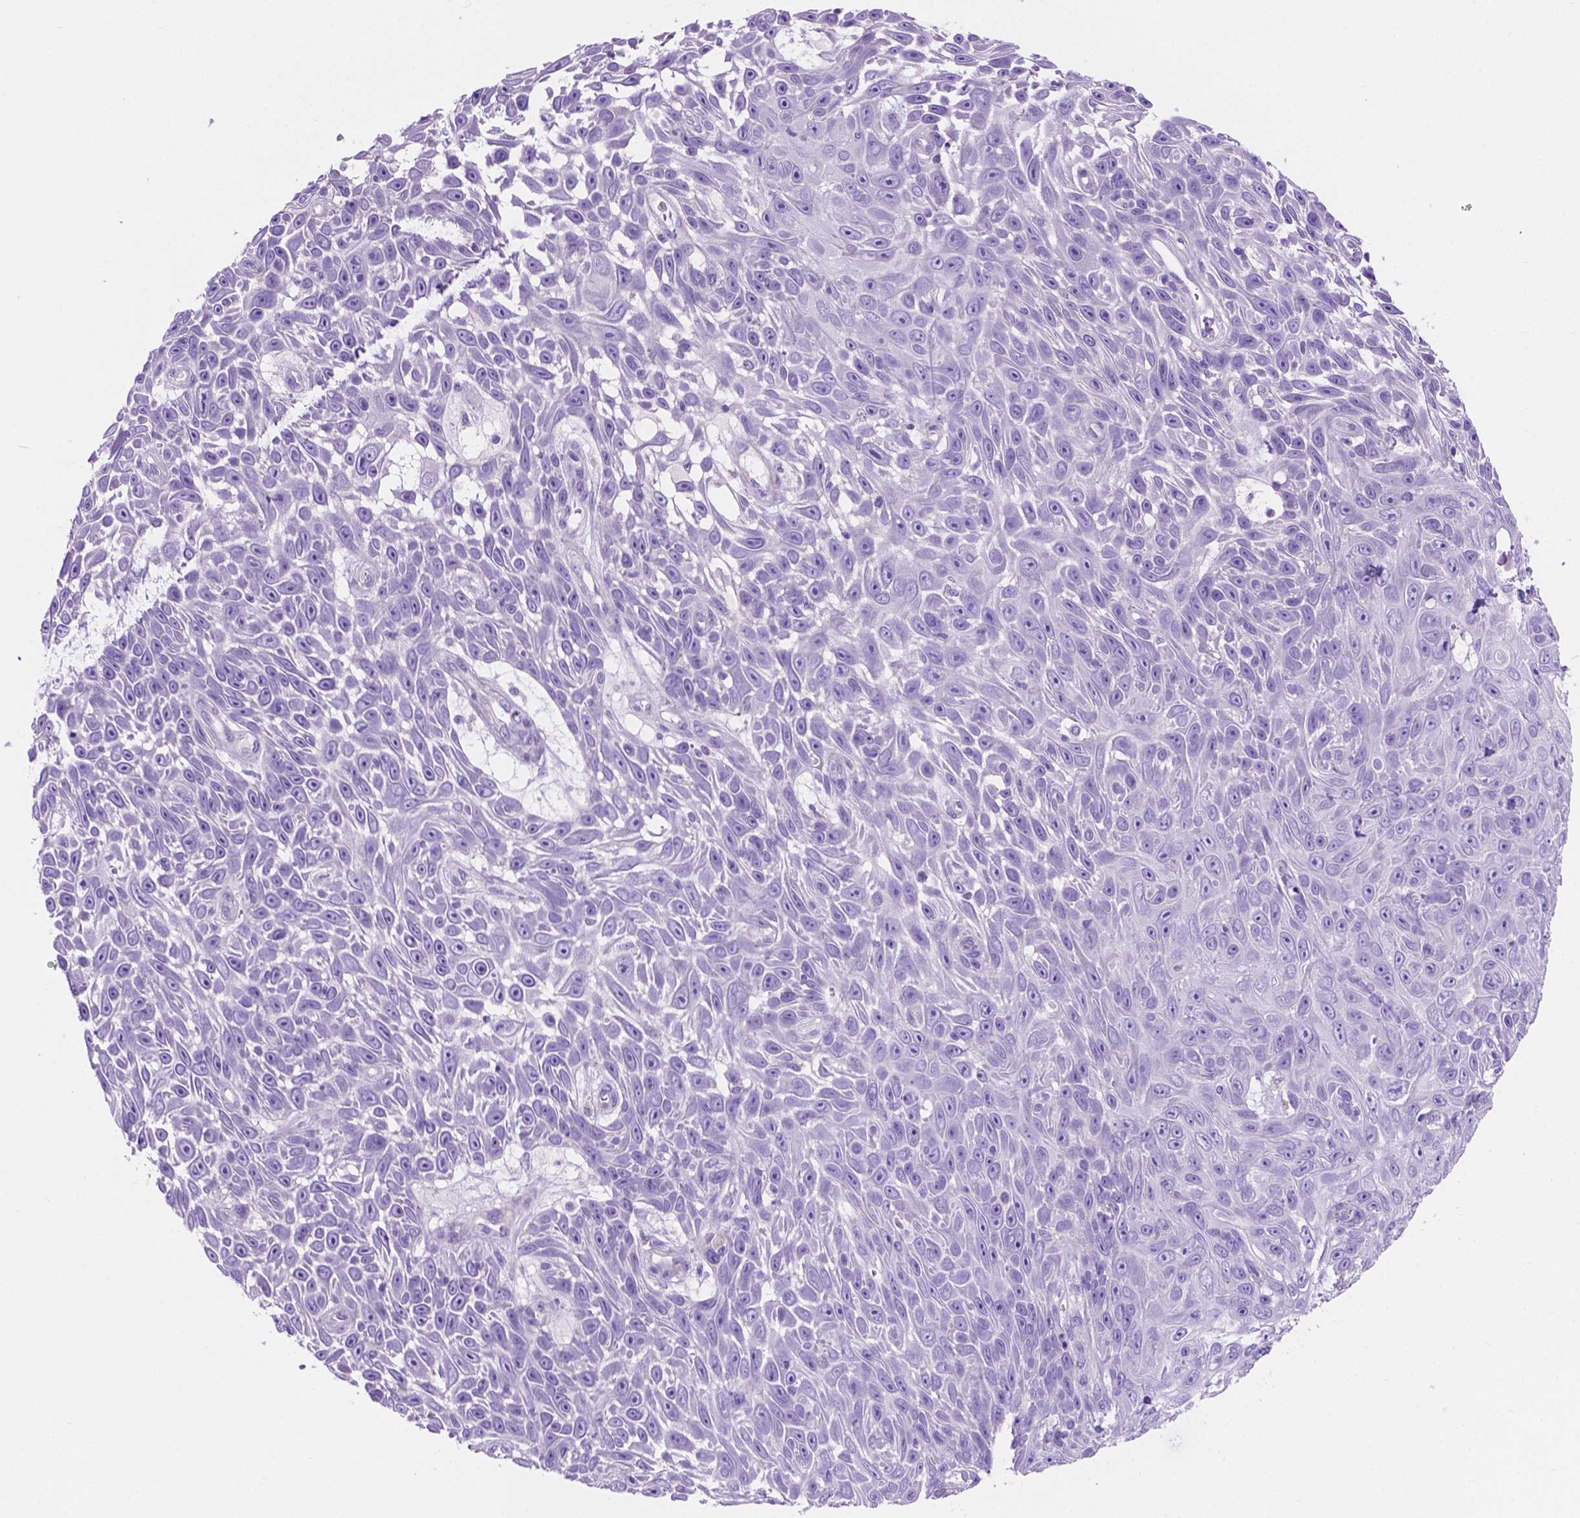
{"staining": {"intensity": "negative", "quantity": "none", "location": "none"}, "tissue": "skin cancer", "cell_type": "Tumor cells", "image_type": "cancer", "snomed": [{"axis": "morphology", "description": "Squamous cell carcinoma, NOS"}, {"axis": "topography", "description": "Skin"}], "caption": "Skin cancer (squamous cell carcinoma) was stained to show a protein in brown. There is no significant staining in tumor cells. (DAB immunohistochemistry (IHC) visualized using brightfield microscopy, high magnification).", "gene": "IGFN1", "patient": {"sex": "male", "age": 82}}